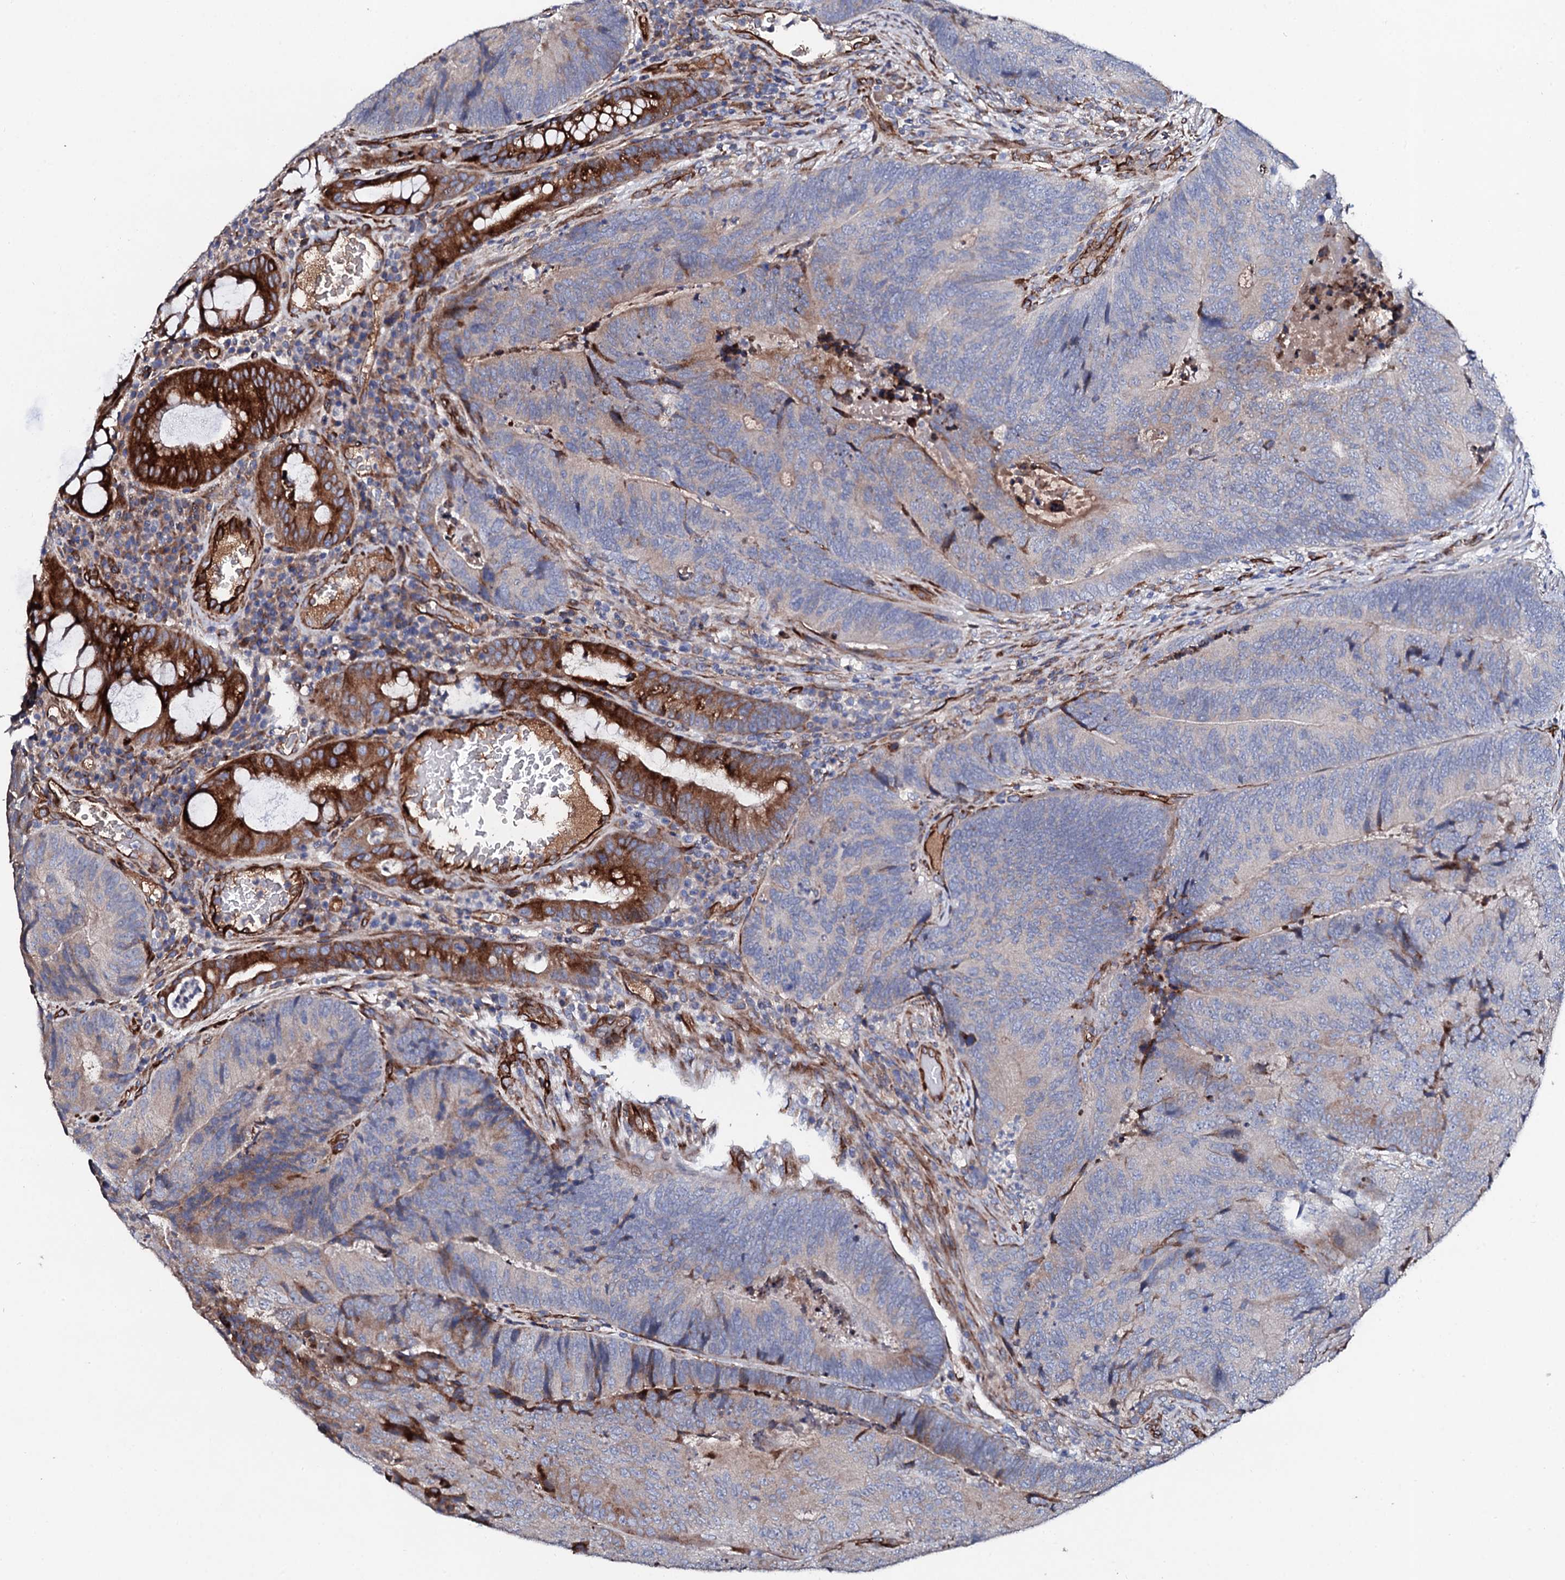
{"staining": {"intensity": "strong", "quantity": "<25%", "location": "cytoplasmic/membranous"}, "tissue": "colorectal cancer", "cell_type": "Tumor cells", "image_type": "cancer", "snomed": [{"axis": "morphology", "description": "Adenocarcinoma, NOS"}, {"axis": "topography", "description": "Colon"}], "caption": "Strong cytoplasmic/membranous protein expression is identified in about <25% of tumor cells in colorectal cancer.", "gene": "DBX1", "patient": {"sex": "female", "age": 67}}